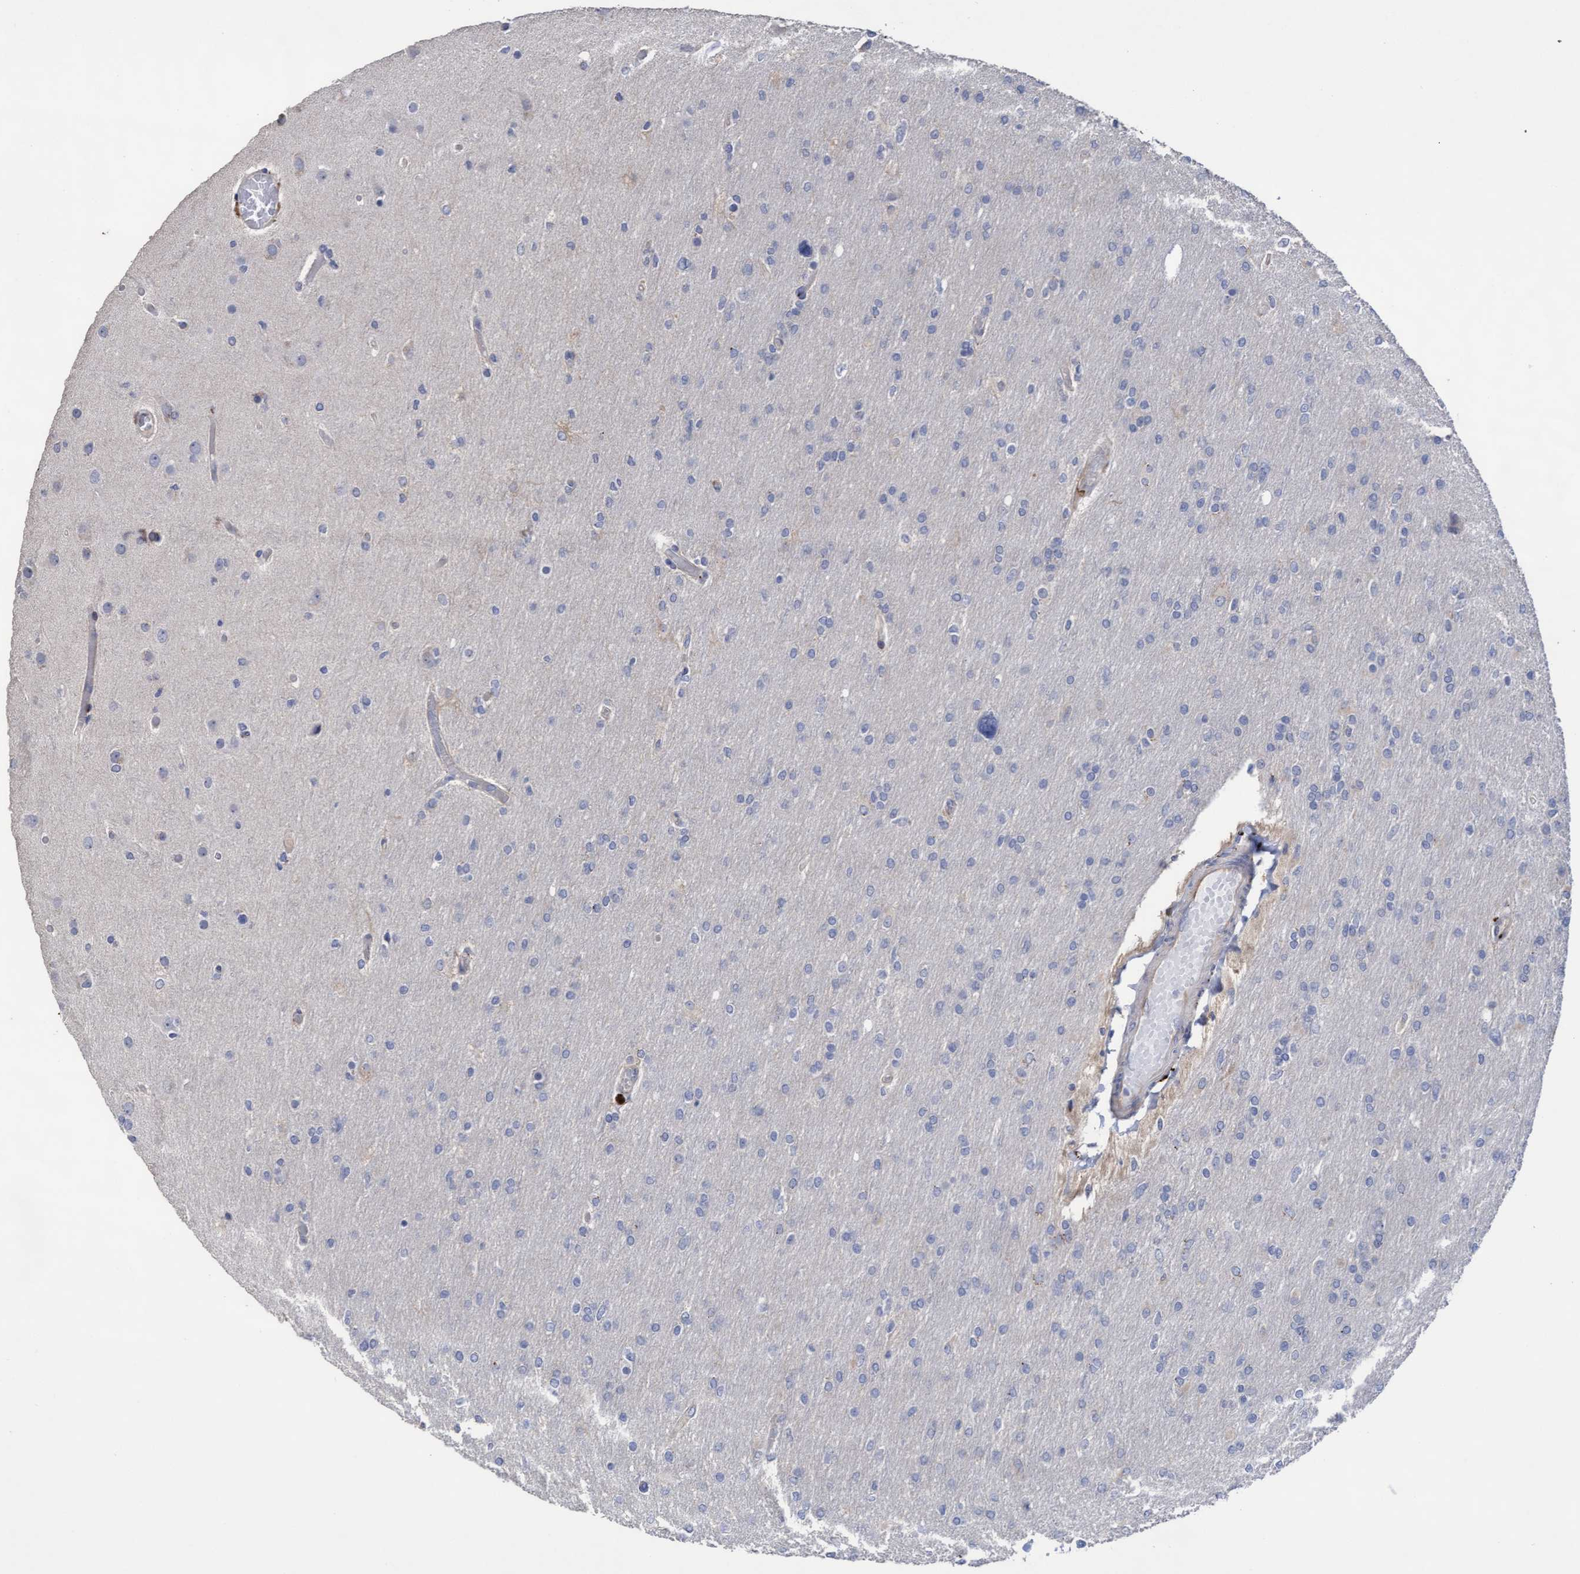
{"staining": {"intensity": "negative", "quantity": "none", "location": "none"}, "tissue": "glioma", "cell_type": "Tumor cells", "image_type": "cancer", "snomed": [{"axis": "morphology", "description": "Glioma, malignant, High grade"}, {"axis": "topography", "description": "Cerebral cortex"}], "caption": "Immunohistochemistry photomicrograph of neoplastic tissue: human glioma stained with DAB (3,3'-diaminobenzidine) demonstrates no significant protein staining in tumor cells.", "gene": "KRT24", "patient": {"sex": "female", "age": 36}}